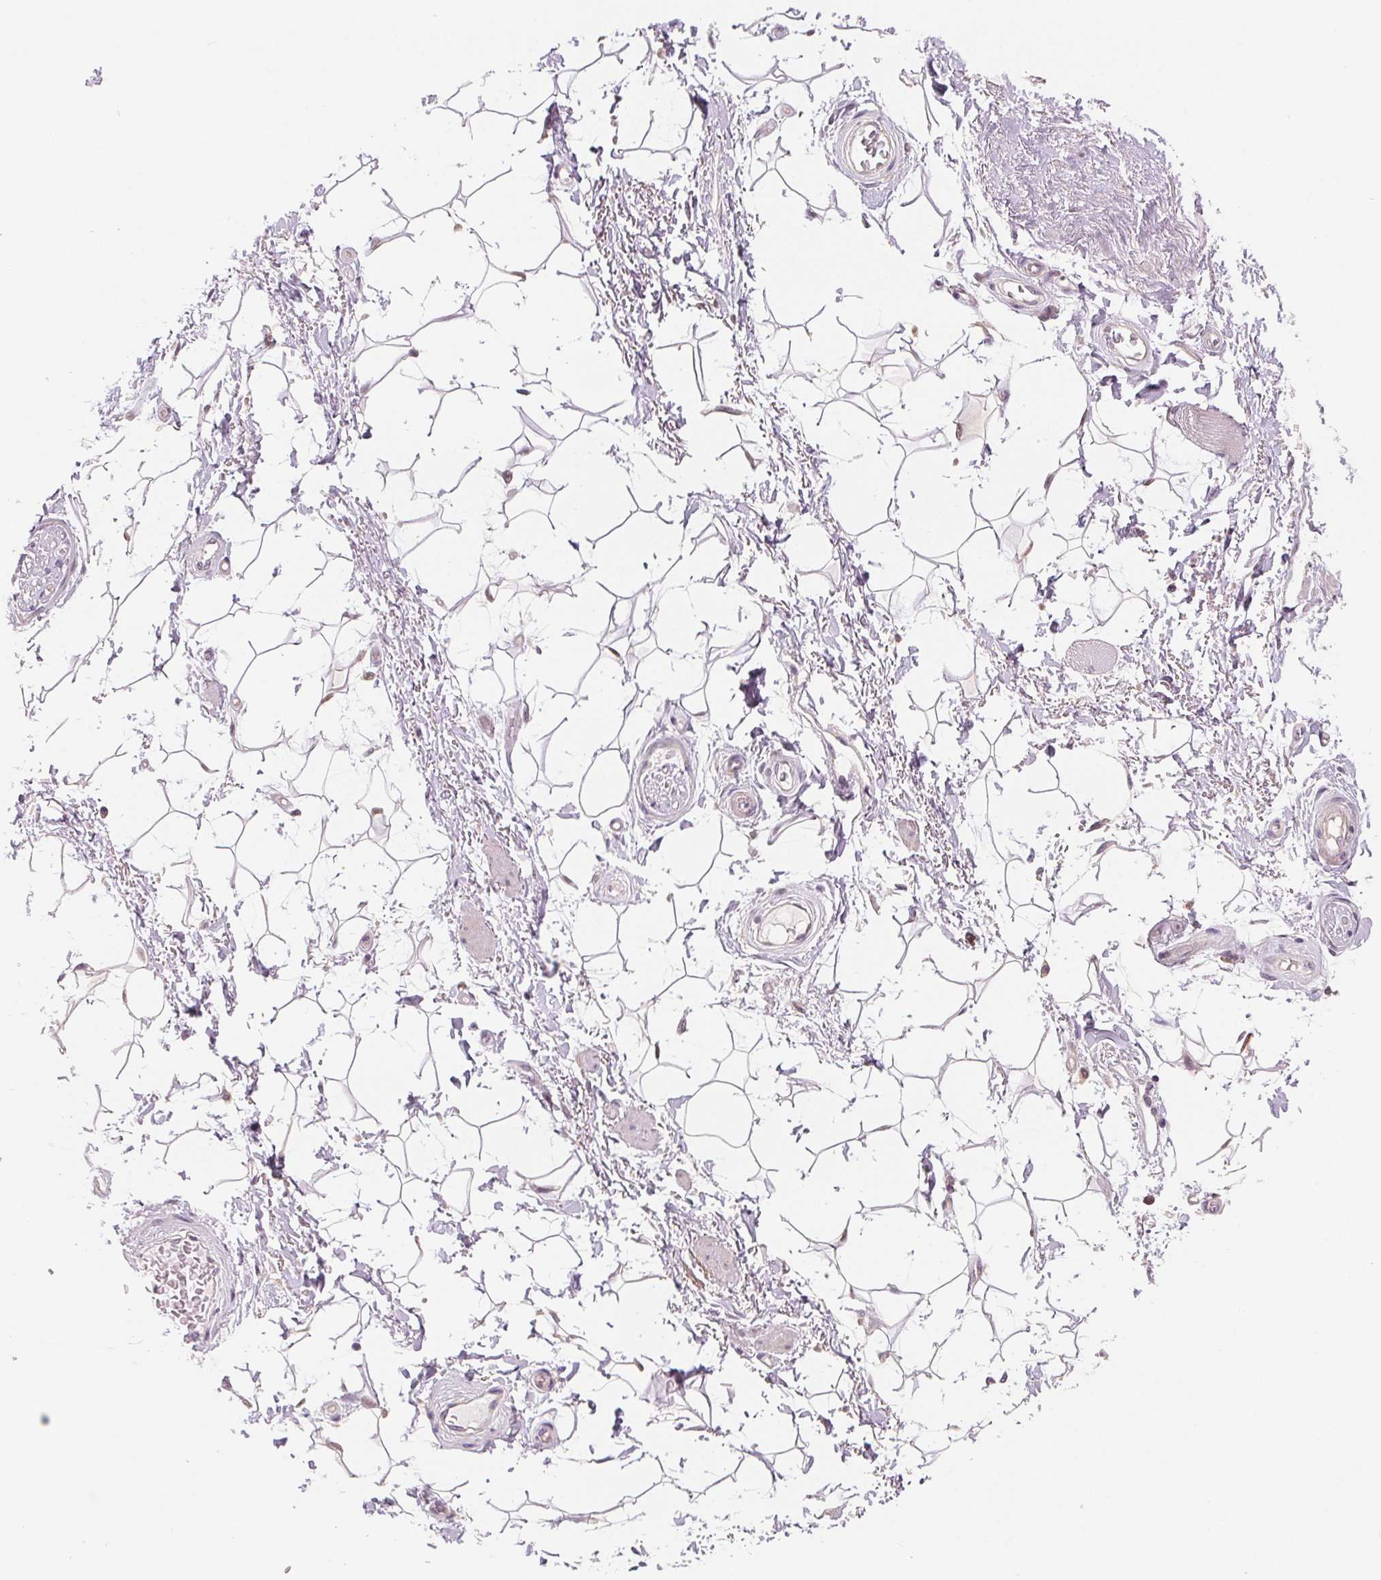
{"staining": {"intensity": "negative", "quantity": "none", "location": "none"}, "tissue": "adipose tissue", "cell_type": "Adipocytes", "image_type": "normal", "snomed": [{"axis": "morphology", "description": "Normal tissue, NOS"}, {"axis": "topography", "description": "Anal"}, {"axis": "topography", "description": "Peripheral nerve tissue"}], "caption": "Protein analysis of normal adipose tissue demonstrates no significant expression in adipocytes. (DAB immunohistochemistry with hematoxylin counter stain).", "gene": "VTCN1", "patient": {"sex": "male", "age": 51}}